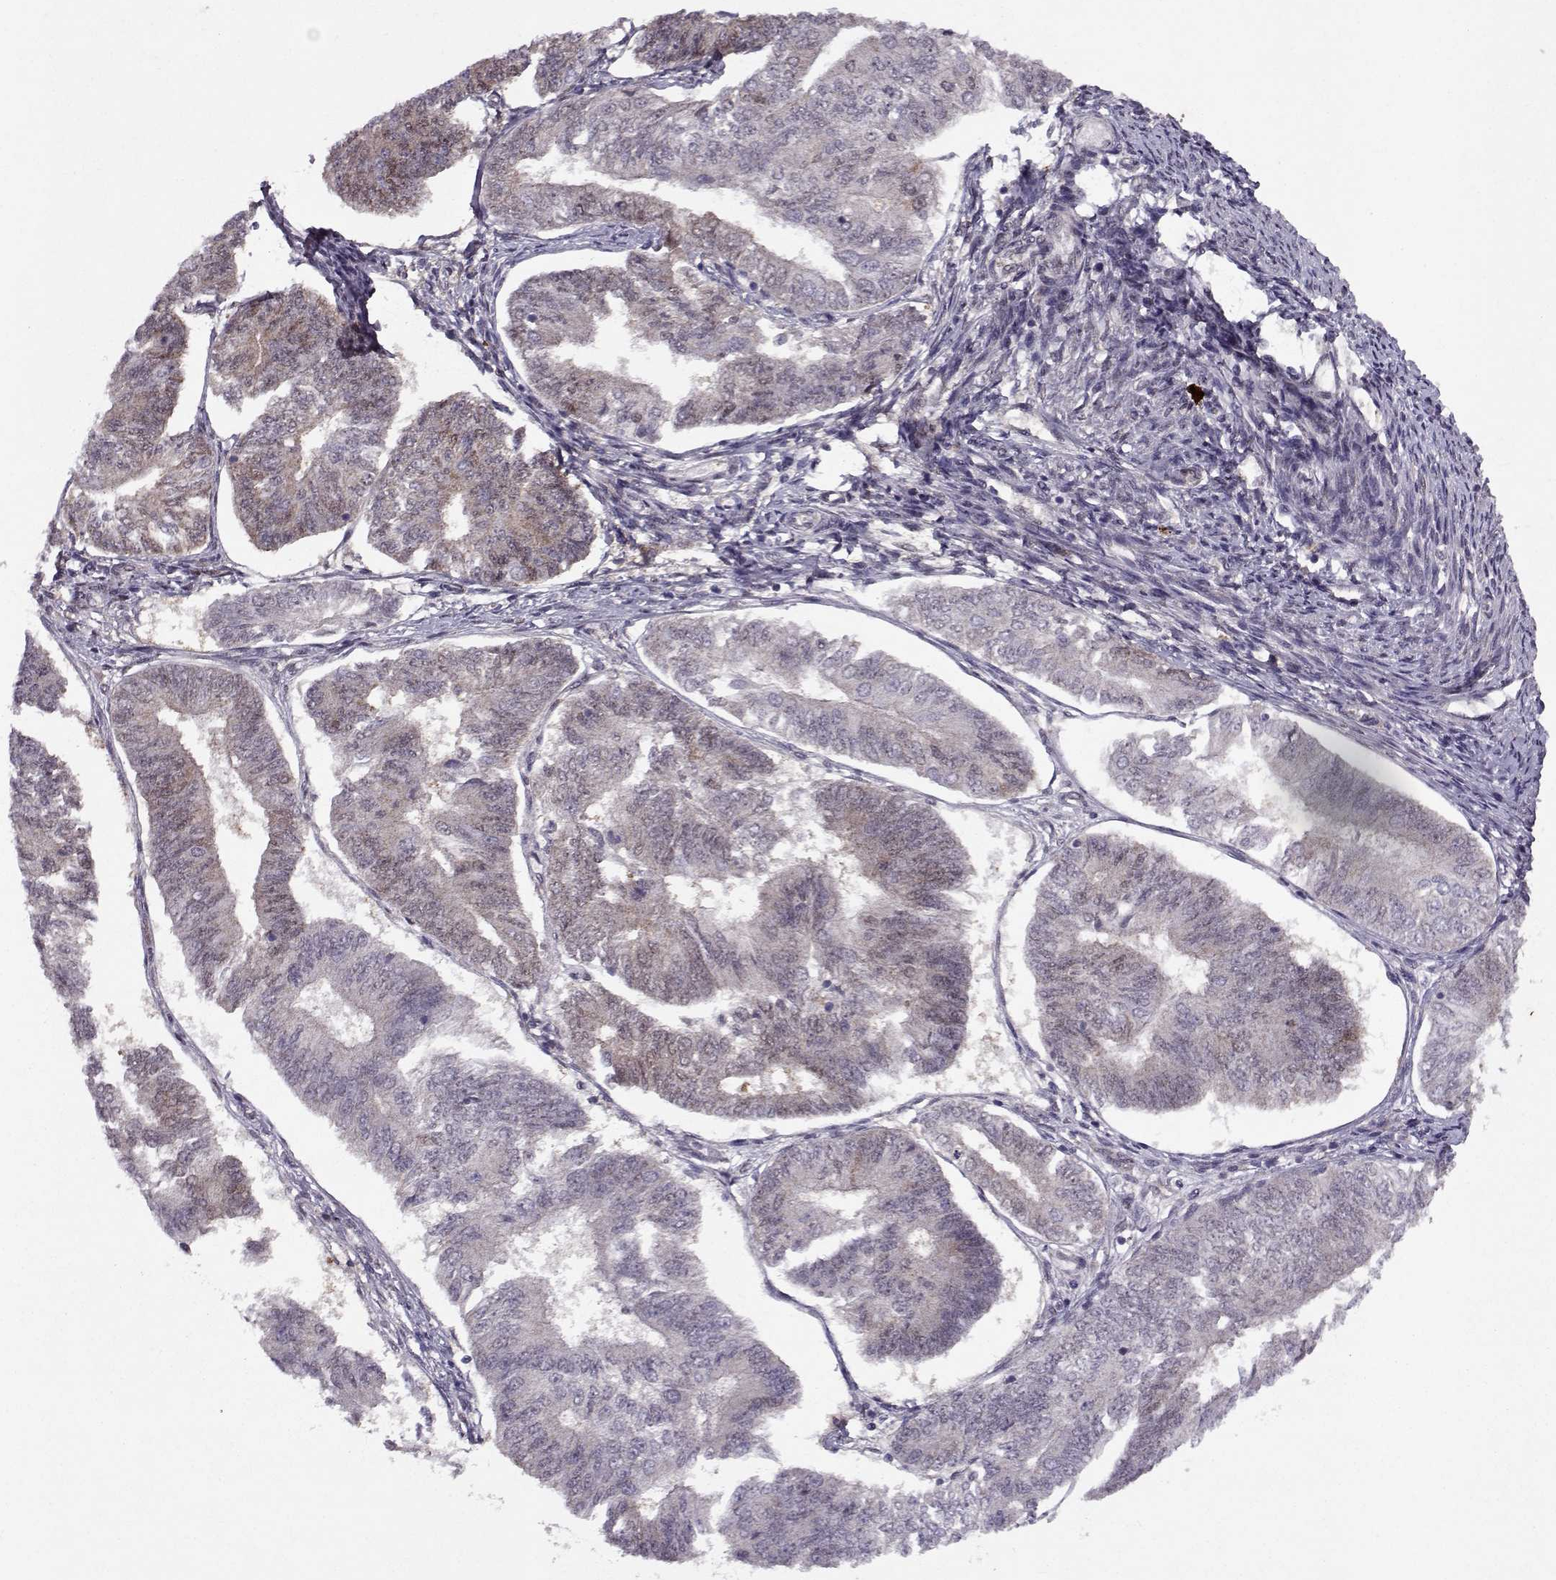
{"staining": {"intensity": "negative", "quantity": "none", "location": "none"}, "tissue": "endometrial cancer", "cell_type": "Tumor cells", "image_type": "cancer", "snomed": [{"axis": "morphology", "description": "Adenocarcinoma, NOS"}, {"axis": "topography", "description": "Endometrium"}], "caption": "Tumor cells show no significant positivity in adenocarcinoma (endometrial).", "gene": "CDK4", "patient": {"sex": "female", "age": 58}}